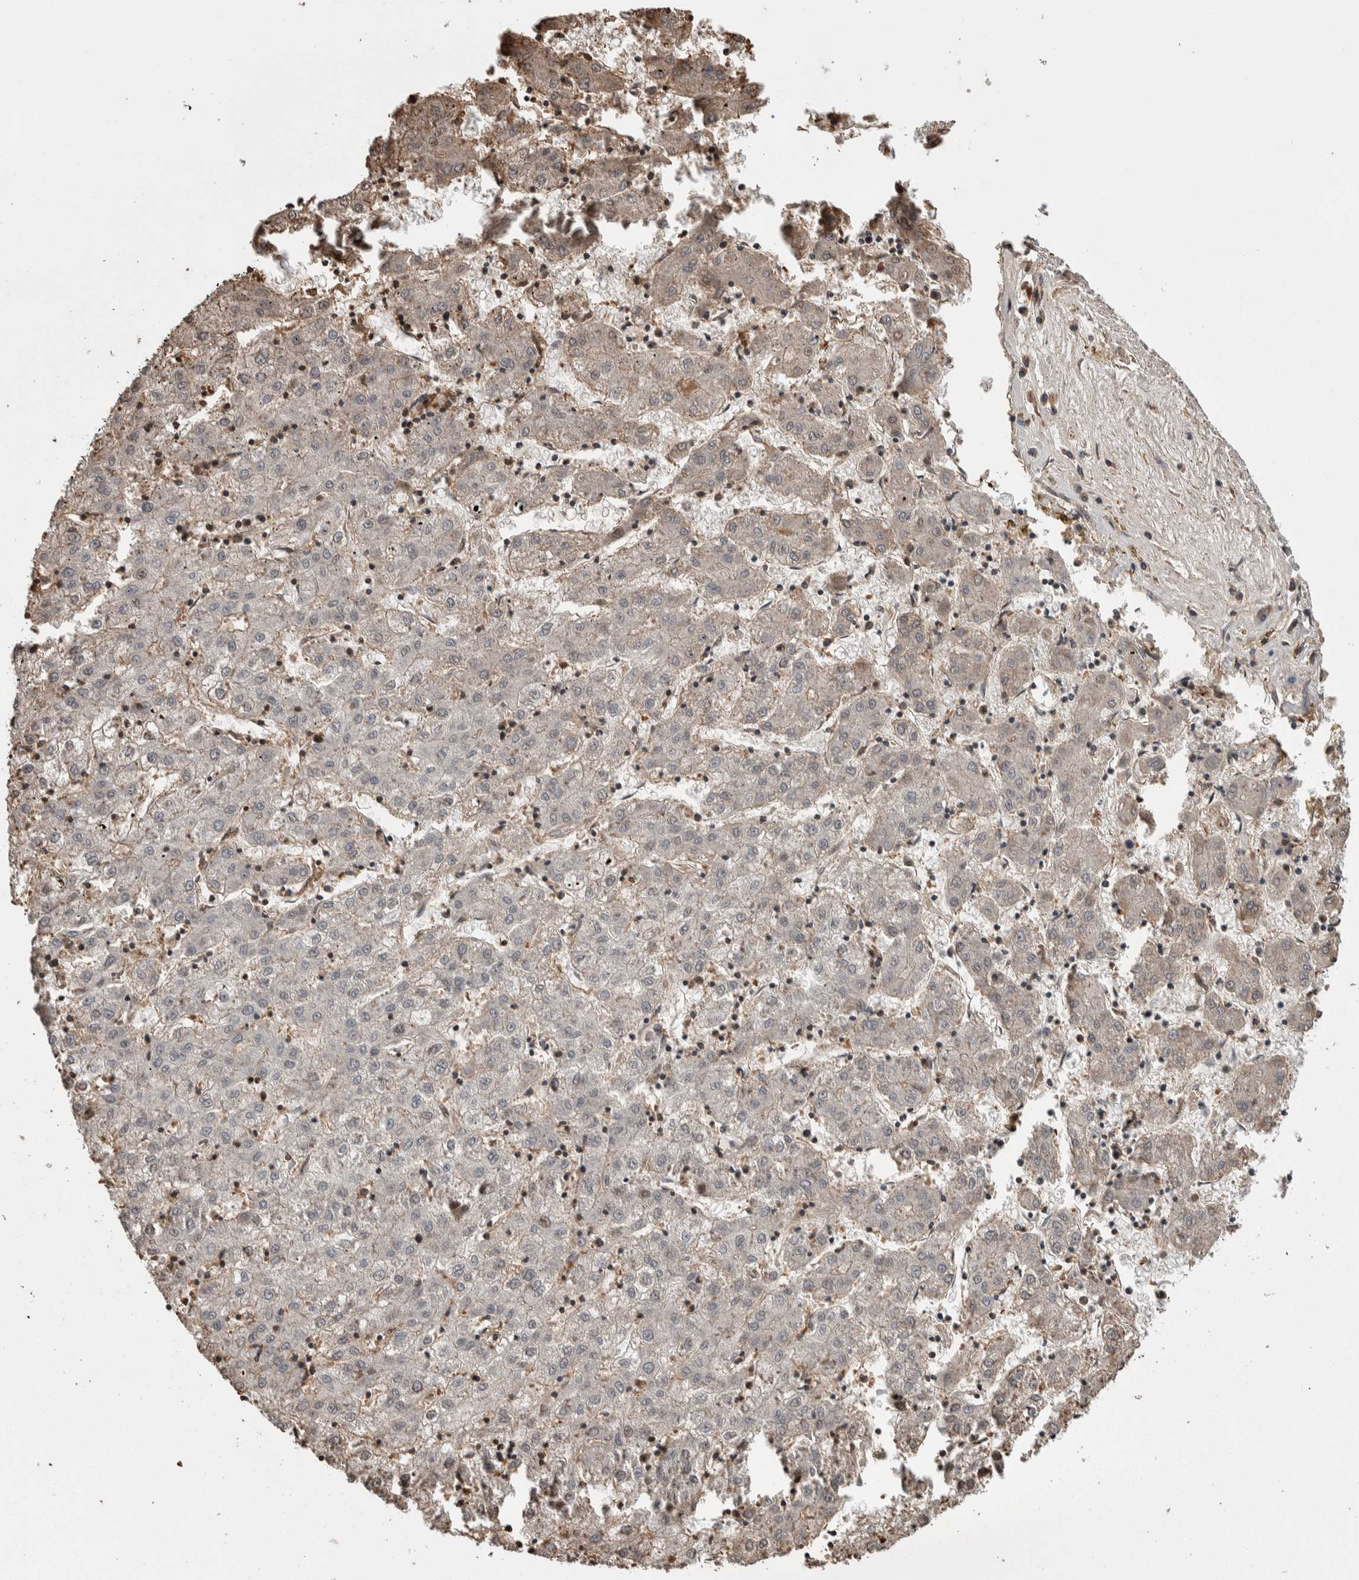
{"staining": {"intensity": "weak", "quantity": "<25%", "location": "cytoplasmic/membranous"}, "tissue": "liver cancer", "cell_type": "Tumor cells", "image_type": "cancer", "snomed": [{"axis": "morphology", "description": "Carcinoma, Hepatocellular, NOS"}, {"axis": "topography", "description": "Liver"}], "caption": "A micrograph of liver hepatocellular carcinoma stained for a protein exhibits no brown staining in tumor cells.", "gene": "ENPP2", "patient": {"sex": "male", "age": 72}}